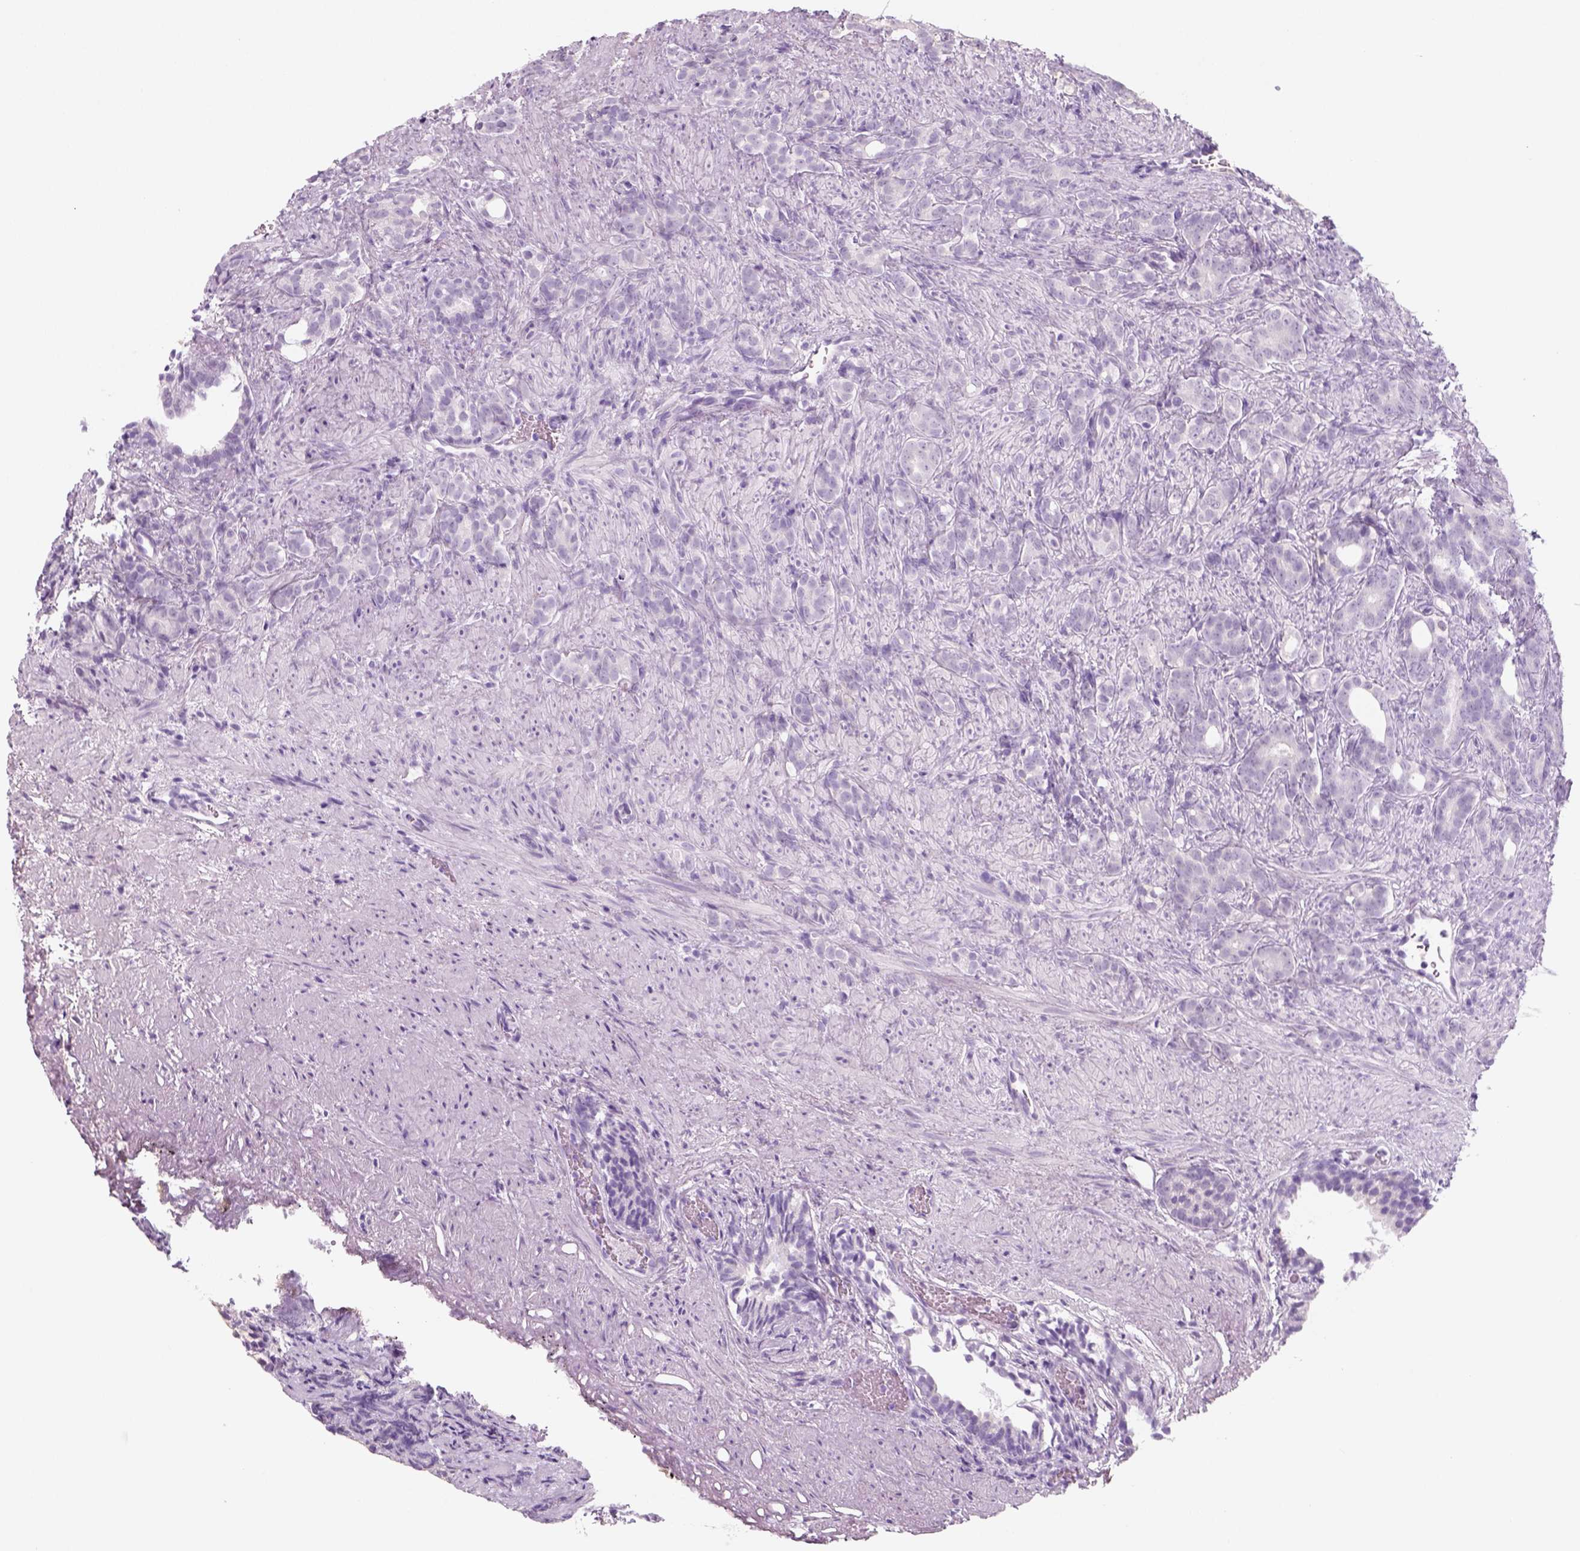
{"staining": {"intensity": "negative", "quantity": "none", "location": "none"}, "tissue": "prostate cancer", "cell_type": "Tumor cells", "image_type": "cancer", "snomed": [{"axis": "morphology", "description": "Adenocarcinoma, High grade"}, {"axis": "topography", "description": "Prostate"}], "caption": "The immunohistochemistry (IHC) micrograph has no significant staining in tumor cells of prostate adenocarcinoma (high-grade) tissue.", "gene": "KRTAP11-1", "patient": {"sex": "male", "age": 84}}